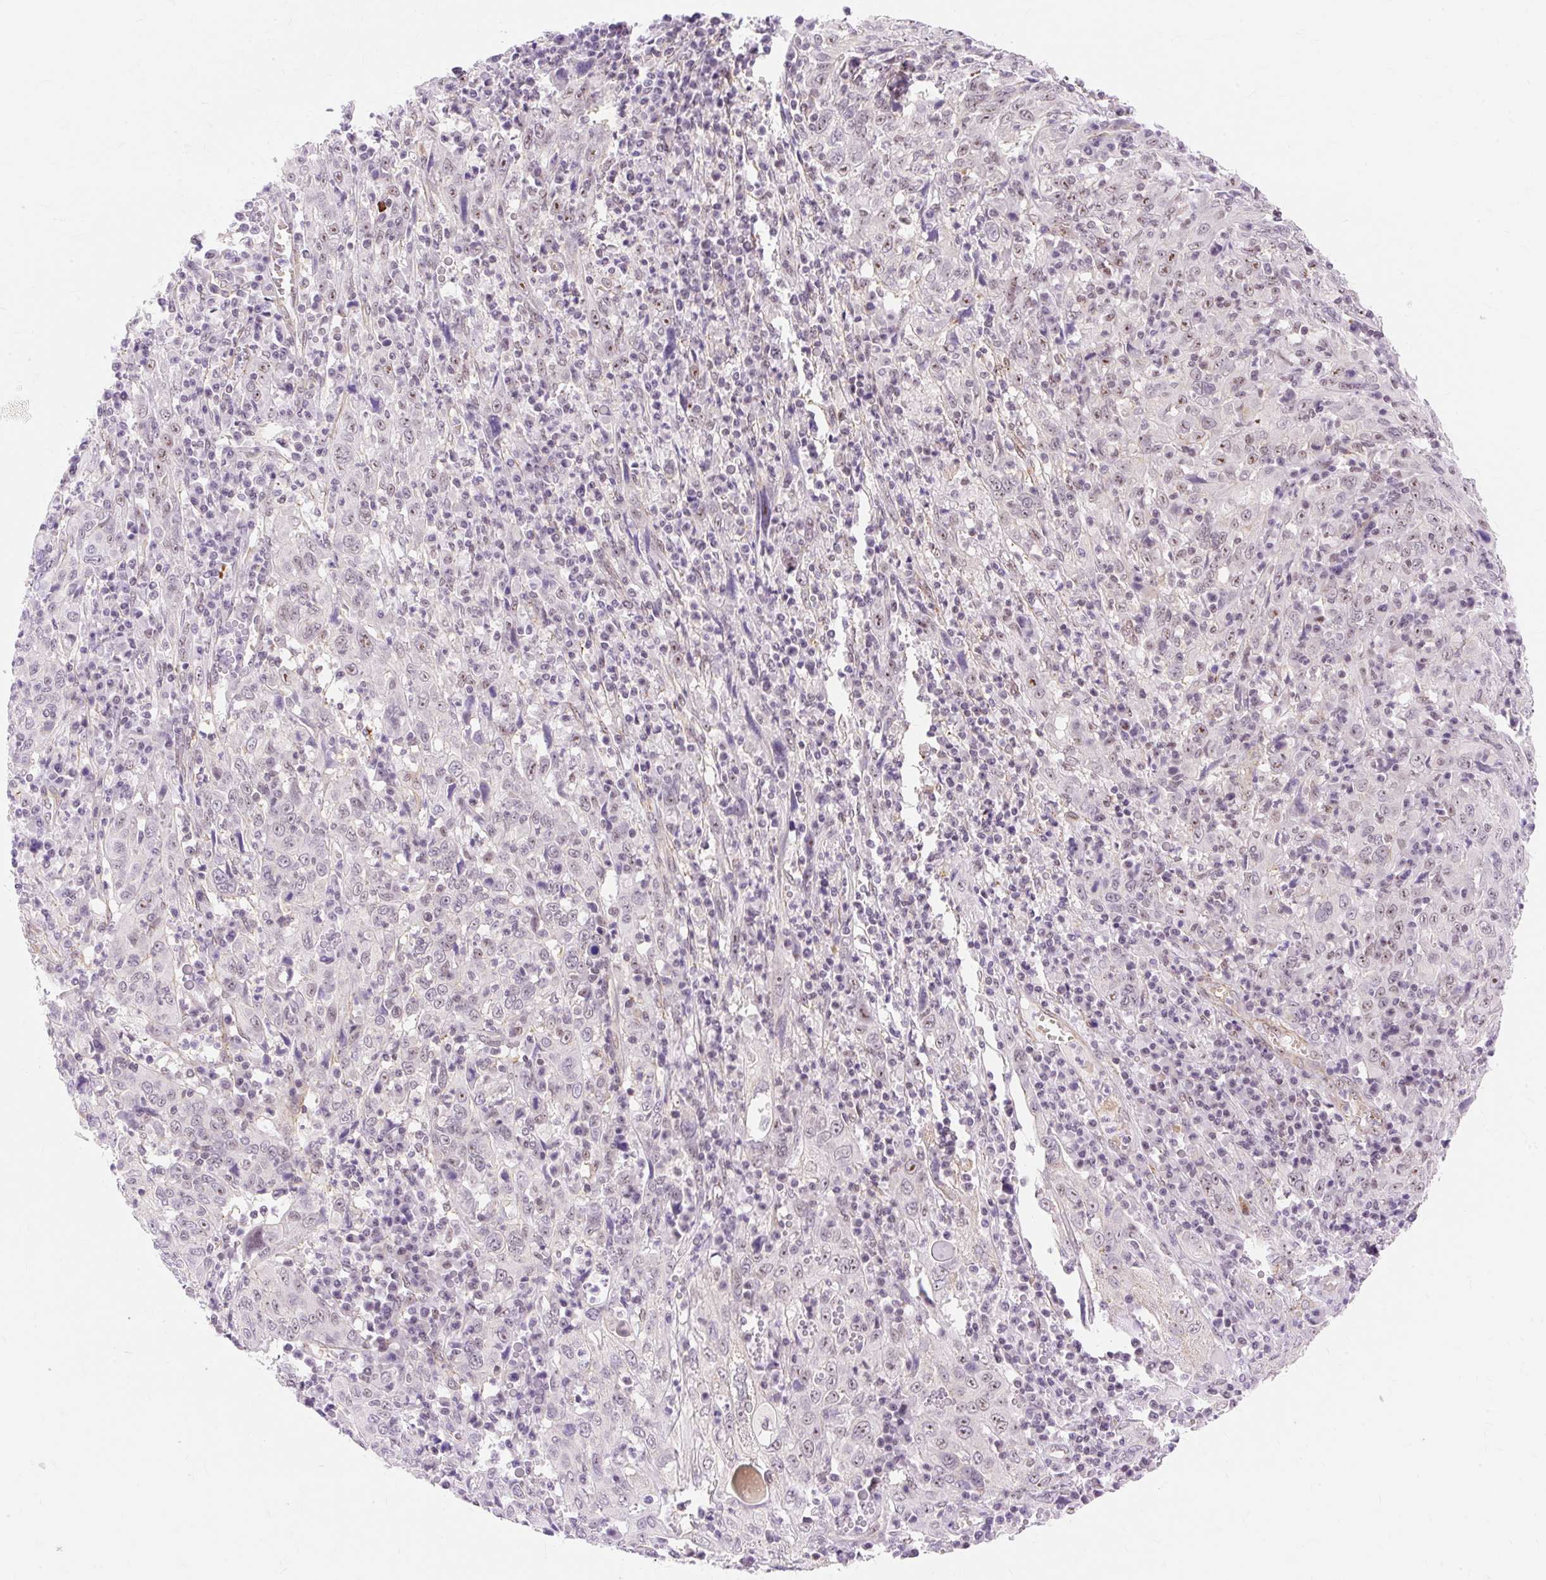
{"staining": {"intensity": "moderate", "quantity": "<25%", "location": "nuclear"}, "tissue": "cervical cancer", "cell_type": "Tumor cells", "image_type": "cancer", "snomed": [{"axis": "morphology", "description": "Squamous cell carcinoma, NOS"}, {"axis": "topography", "description": "Cervix"}], "caption": "Immunohistochemical staining of cervical squamous cell carcinoma reveals low levels of moderate nuclear protein staining in about <25% of tumor cells. Using DAB (3,3'-diaminobenzidine) (brown) and hematoxylin (blue) stains, captured at high magnification using brightfield microscopy.", "gene": "OBP2A", "patient": {"sex": "female", "age": 46}}